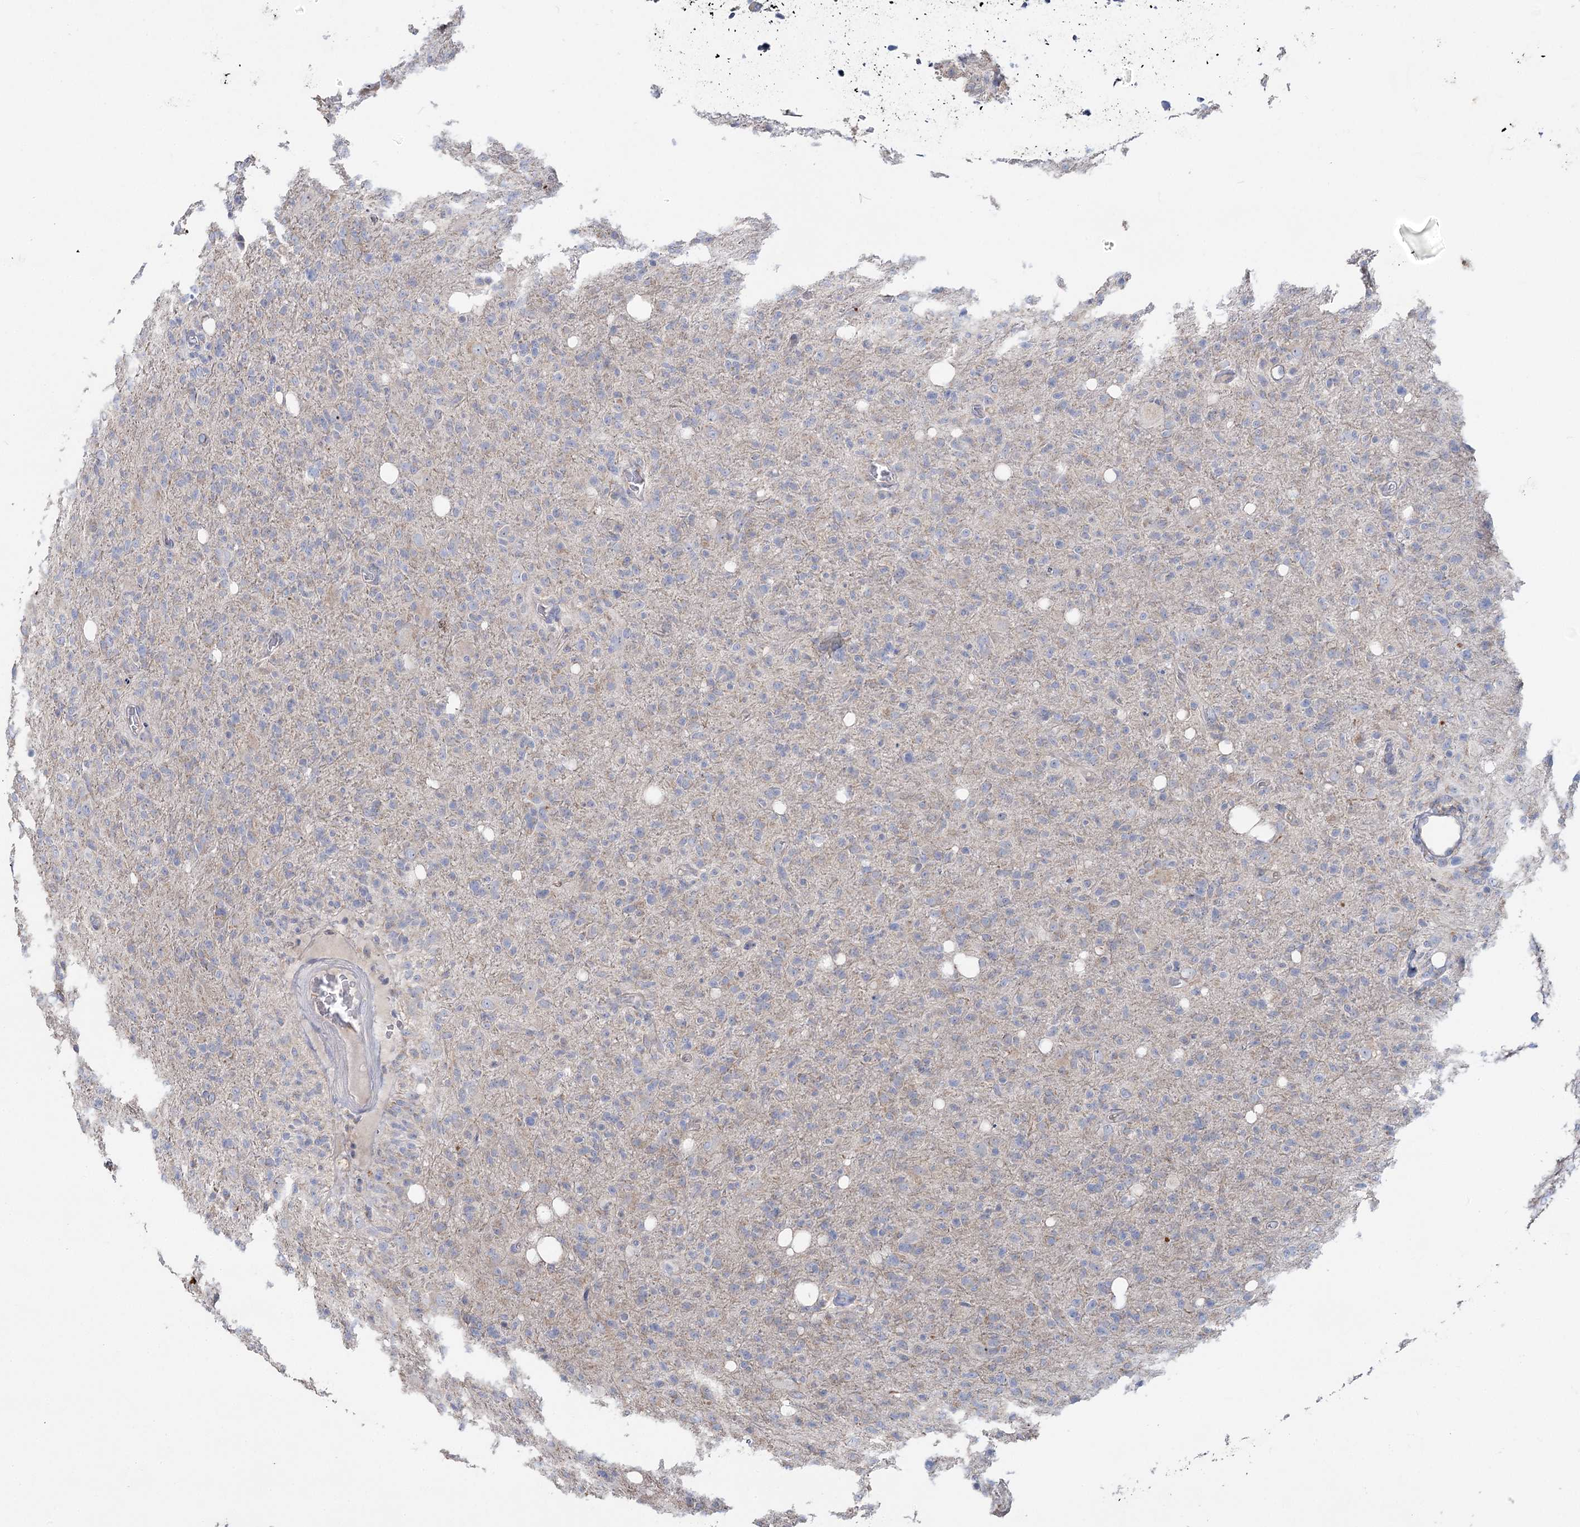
{"staining": {"intensity": "negative", "quantity": "none", "location": "none"}, "tissue": "glioma", "cell_type": "Tumor cells", "image_type": "cancer", "snomed": [{"axis": "morphology", "description": "Glioma, malignant, High grade"}, {"axis": "topography", "description": "Brain"}], "caption": "Photomicrograph shows no significant protein positivity in tumor cells of malignant high-grade glioma. (DAB (3,3'-diaminobenzidine) immunohistochemistry (IHC), high magnification).", "gene": "TMEM187", "patient": {"sex": "female", "age": 57}}